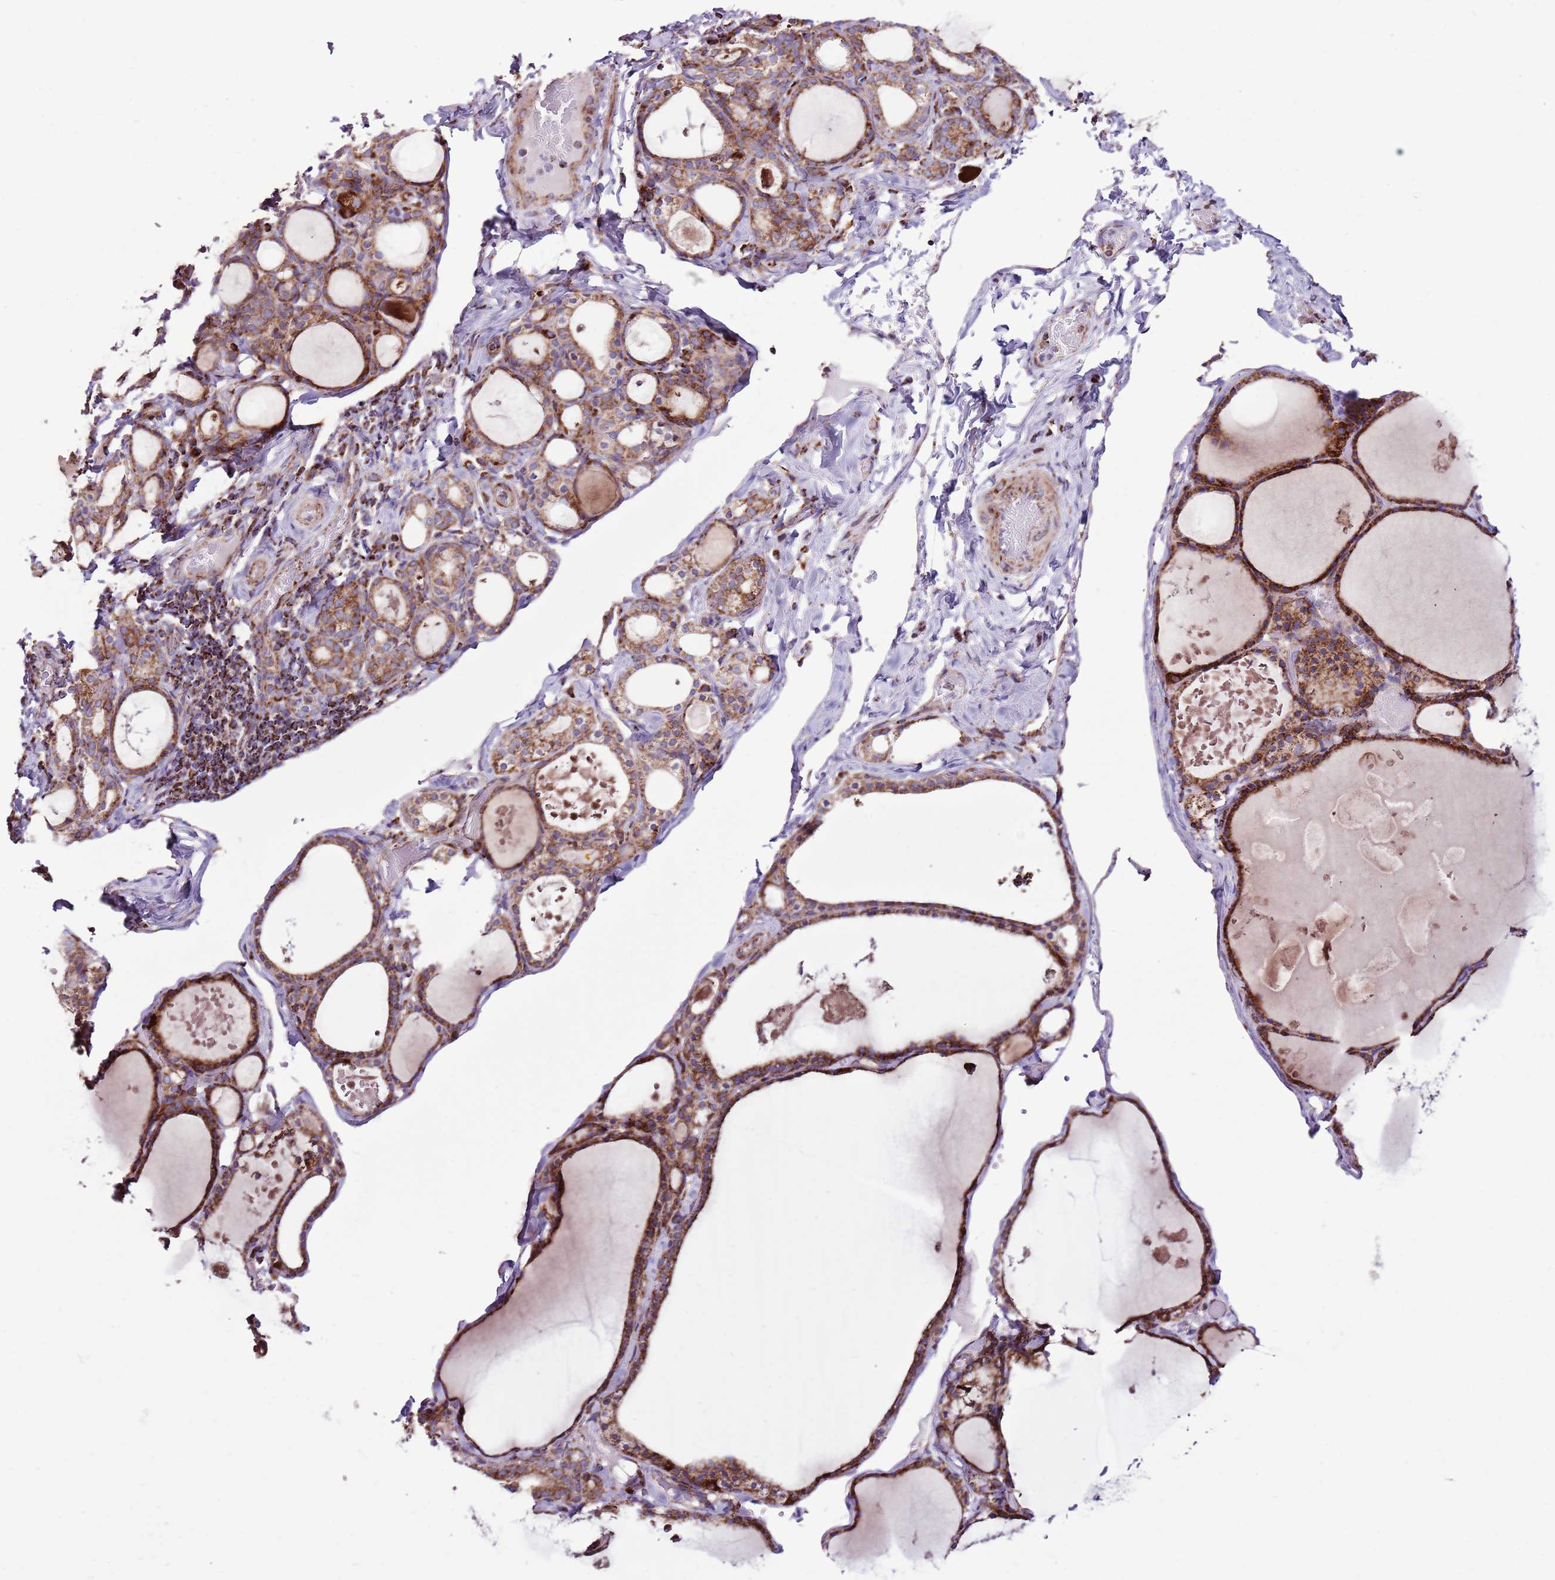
{"staining": {"intensity": "strong", "quantity": ">75%", "location": "cytoplasmic/membranous"}, "tissue": "thyroid gland", "cell_type": "Glandular cells", "image_type": "normal", "snomed": [{"axis": "morphology", "description": "Normal tissue, NOS"}, {"axis": "topography", "description": "Thyroid gland"}], "caption": "The photomicrograph reveals staining of benign thyroid gland, revealing strong cytoplasmic/membranous protein positivity (brown color) within glandular cells.", "gene": "HECTD4", "patient": {"sex": "male", "age": 56}}